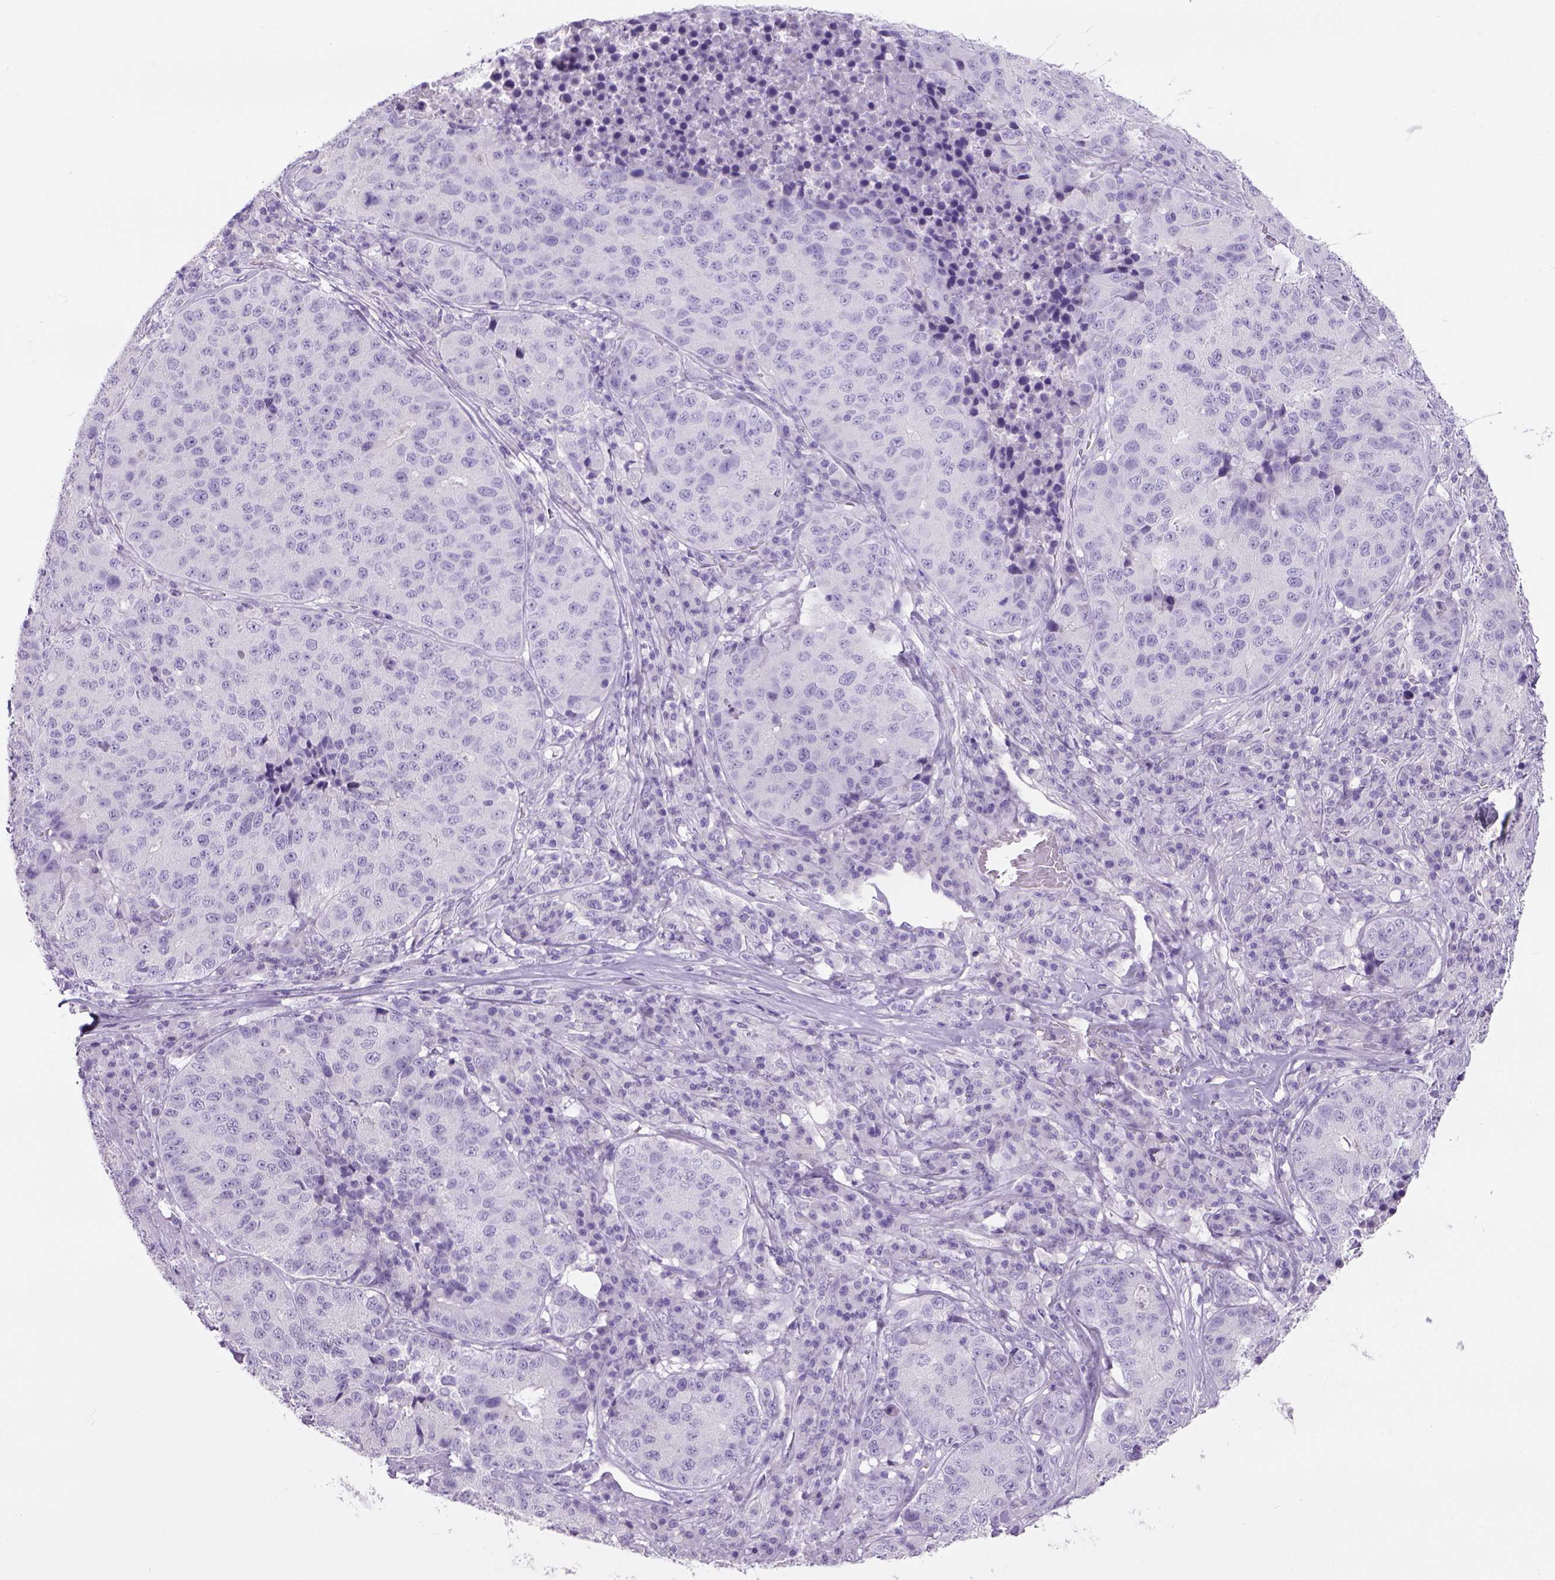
{"staining": {"intensity": "negative", "quantity": "none", "location": "none"}, "tissue": "stomach cancer", "cell_type": "Tumor cells", "image_type": "cancer", "snomed": [{"axis": "morphology", "description": "Adenocarcinoma, NOS"}, {"axis": "topography", "description": "Stomach"}], "caption": "Immunohistochemistry of human stomach cancer shows no positivity in tumor cells.", "gene": "TENM4", "patient": {"sex": "male", "age": 71}}